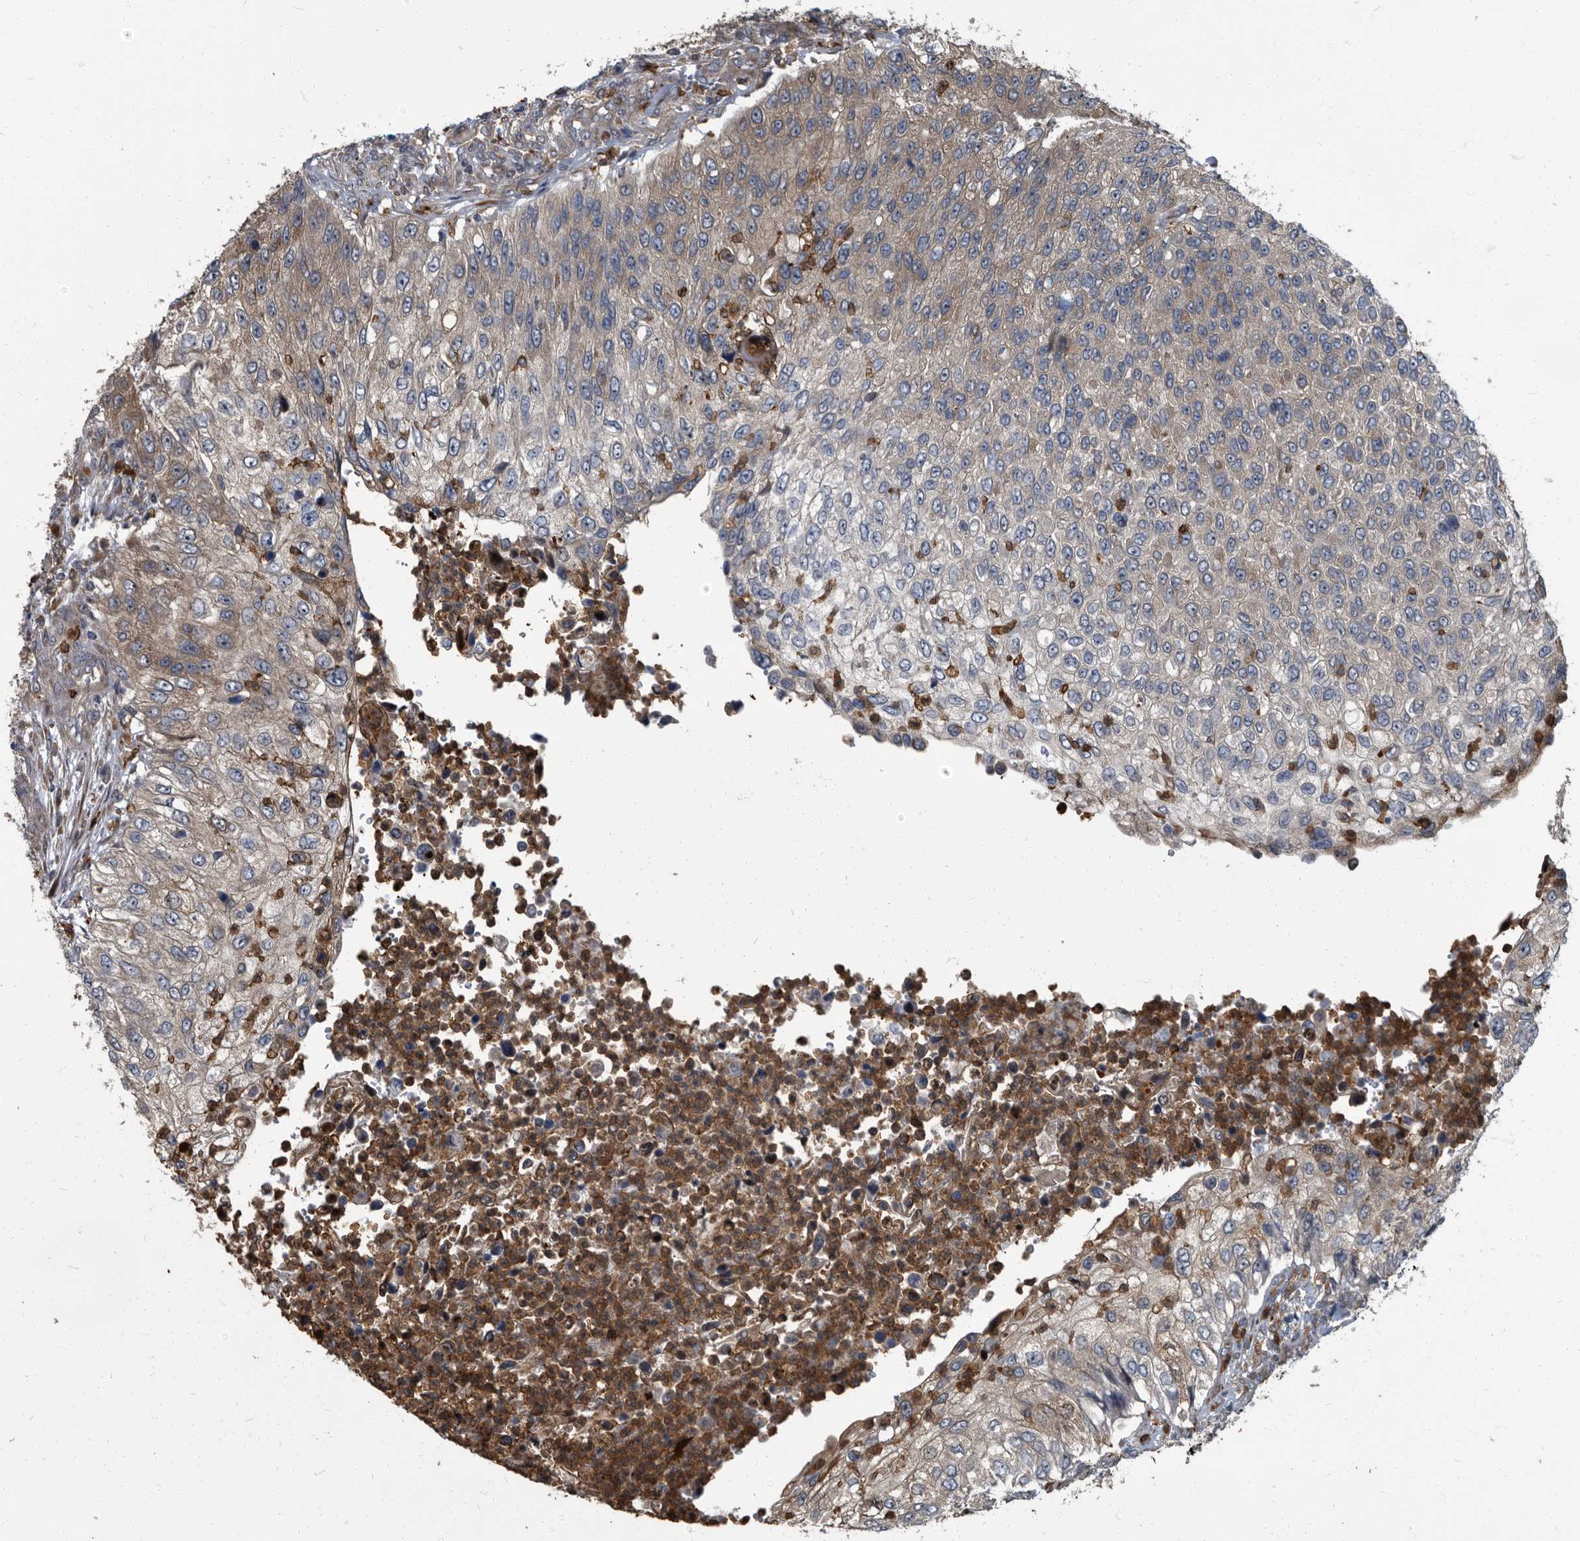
{"staining": {"intensity": "weak", "quantity": "25%-75%", "location": "cytoplasmic/membranous"}, "tissue": "urothelial cancer", "cell_type": "Tumor cells", "image_type": "cancer", "snomed": [{"axis": "morphology", "description": "Urothelial carcinoma, High grade"}, {"axis": "topography", "description": "Urinary bladder"}], "caption": "Immunohistochemistry (IHC) histopathology image of neoplastic tissue: human urothelial carcinoma (high-grade) stained using immunohistochemistry shows low levels of weak protein expression localized specifically in the cytoplasmic/membranous of tumor cells, appearing as a cytoplasmic/membranous brown color.", "gene": "CDV3", "patient": {"sex": "female", "age": 60}}